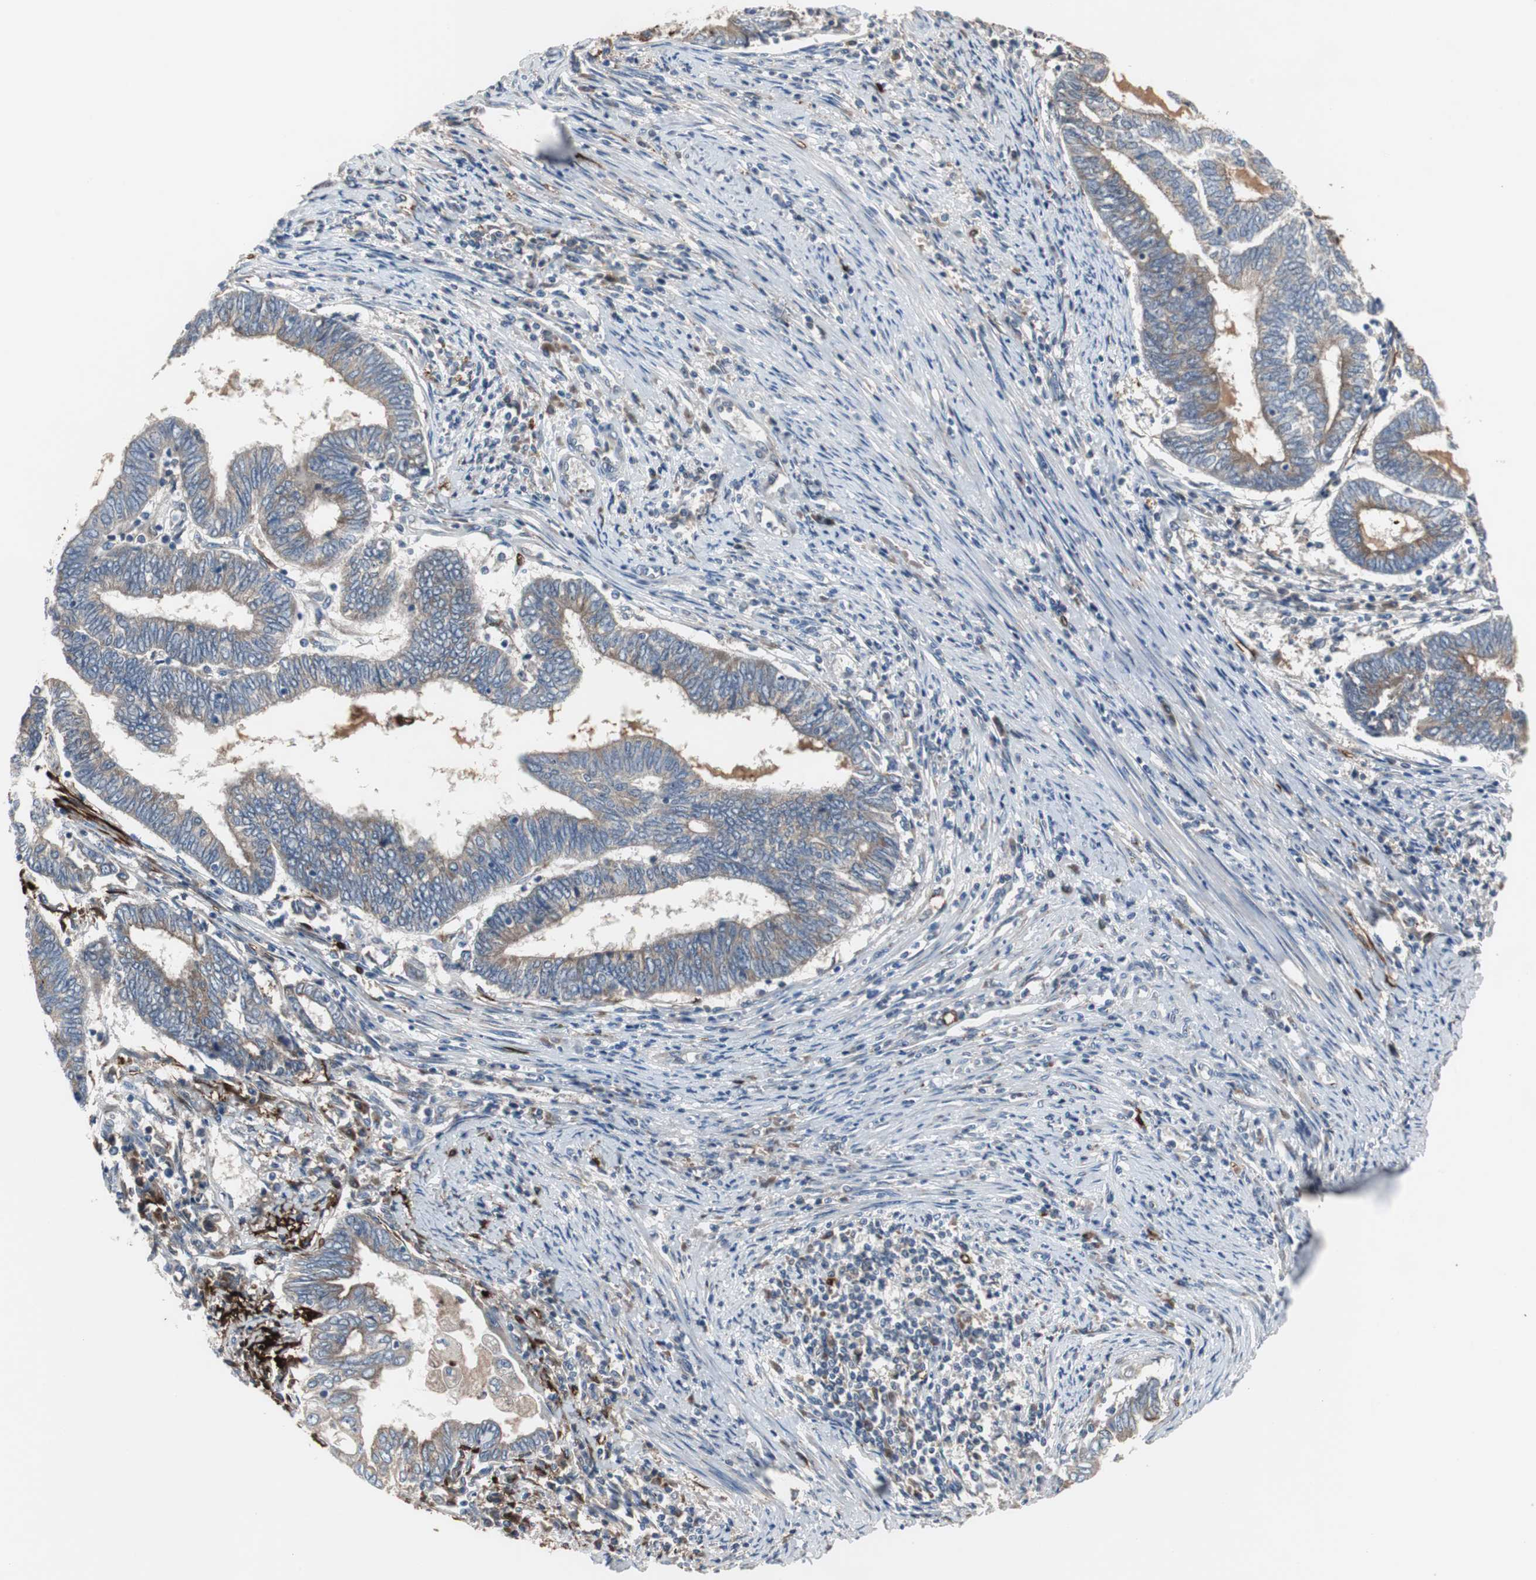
{"staining": {"intensity": "moderate", "quantity": ">75%", "location": "cytoplasmic/membranous"}, "tissue": "endometrial cancer", "cell_type": "Tumor cells", "image_type": "cancer", "snomed": [{"axis": "morphology", "description": "Adenocarcinoma, NOS"}, {"axis": "topography", "description": "Uterus"}, {"axis": "topography", "description": "Endometrium"}], "caption": "Protein staining of endometrial adenocarcinoma tissue demonstrates moderate cytoplasmic/membranous positivity in approximately >75% of tumor cells. (DAB IHC with brightfield microscopy, high magnification).", "gene": "CALB2", "patient": {"sex": "female", "age": 70}}